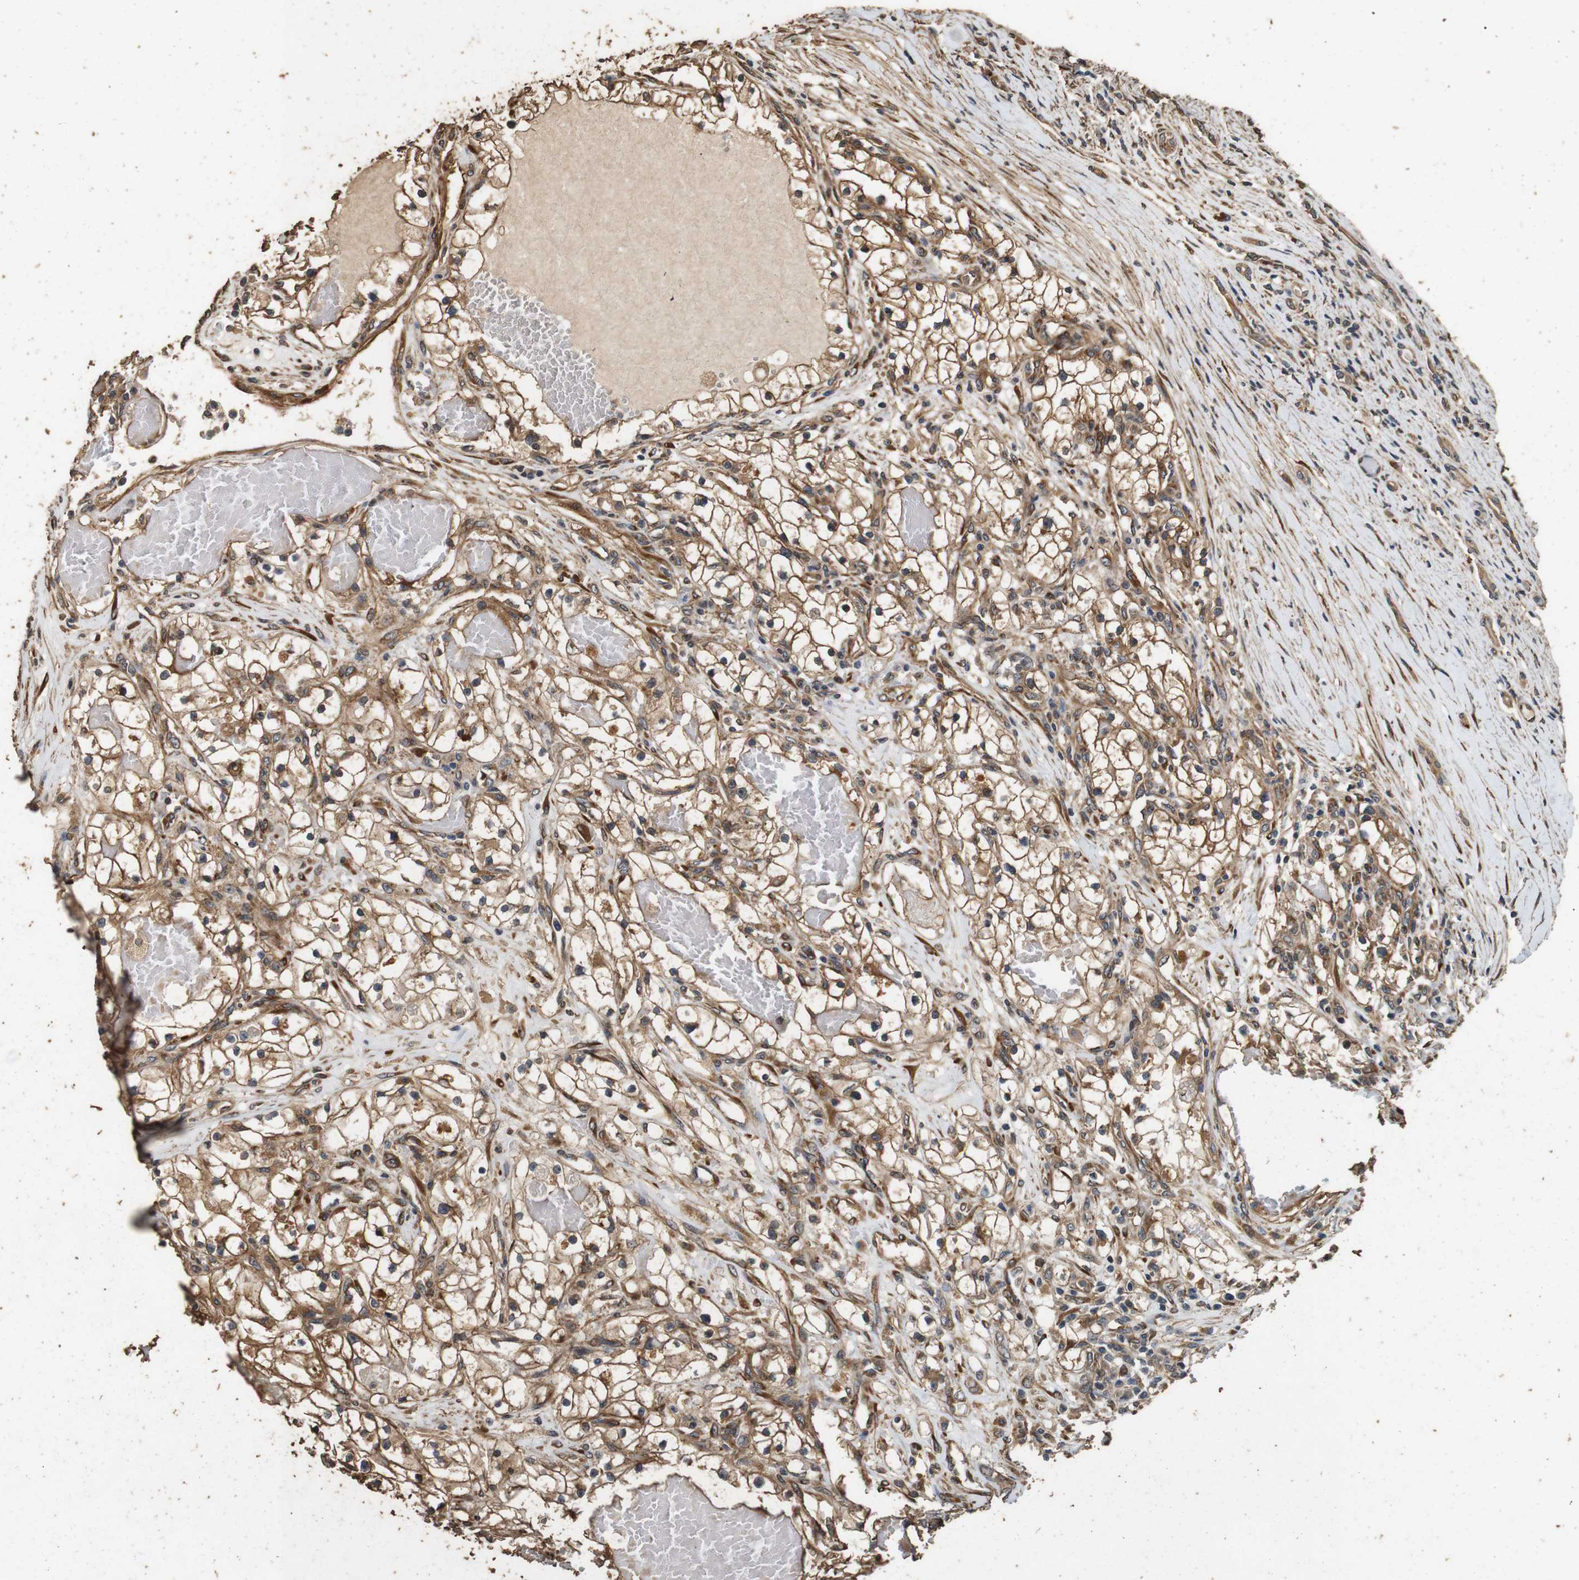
{"staining": {"intensity": "moderate", "quantity": ">75%", "location": "cytoplasmic/membranous"}, "tissue": "renal cancer", "cell_type": "Tumor cells", "image_type": "cancer", "snomed": [{"axis": "morphology", "description": "Adenocarcinoma, NOS"}, {"axis": "topography", "description": "Kidney"}], "caption": "A histopathology image of renal cancer stained for a protein shows moderate cytoplasmic/membranous brown staining in tumor cells. (Stains: DAB (3,3'-diaminobenzidine) in brown, nuclei in blue, Microscopy: brightfield microscopy at high magnification).", "gene": "CNPY4", "patient": {"sex": "male", "age": 68}}